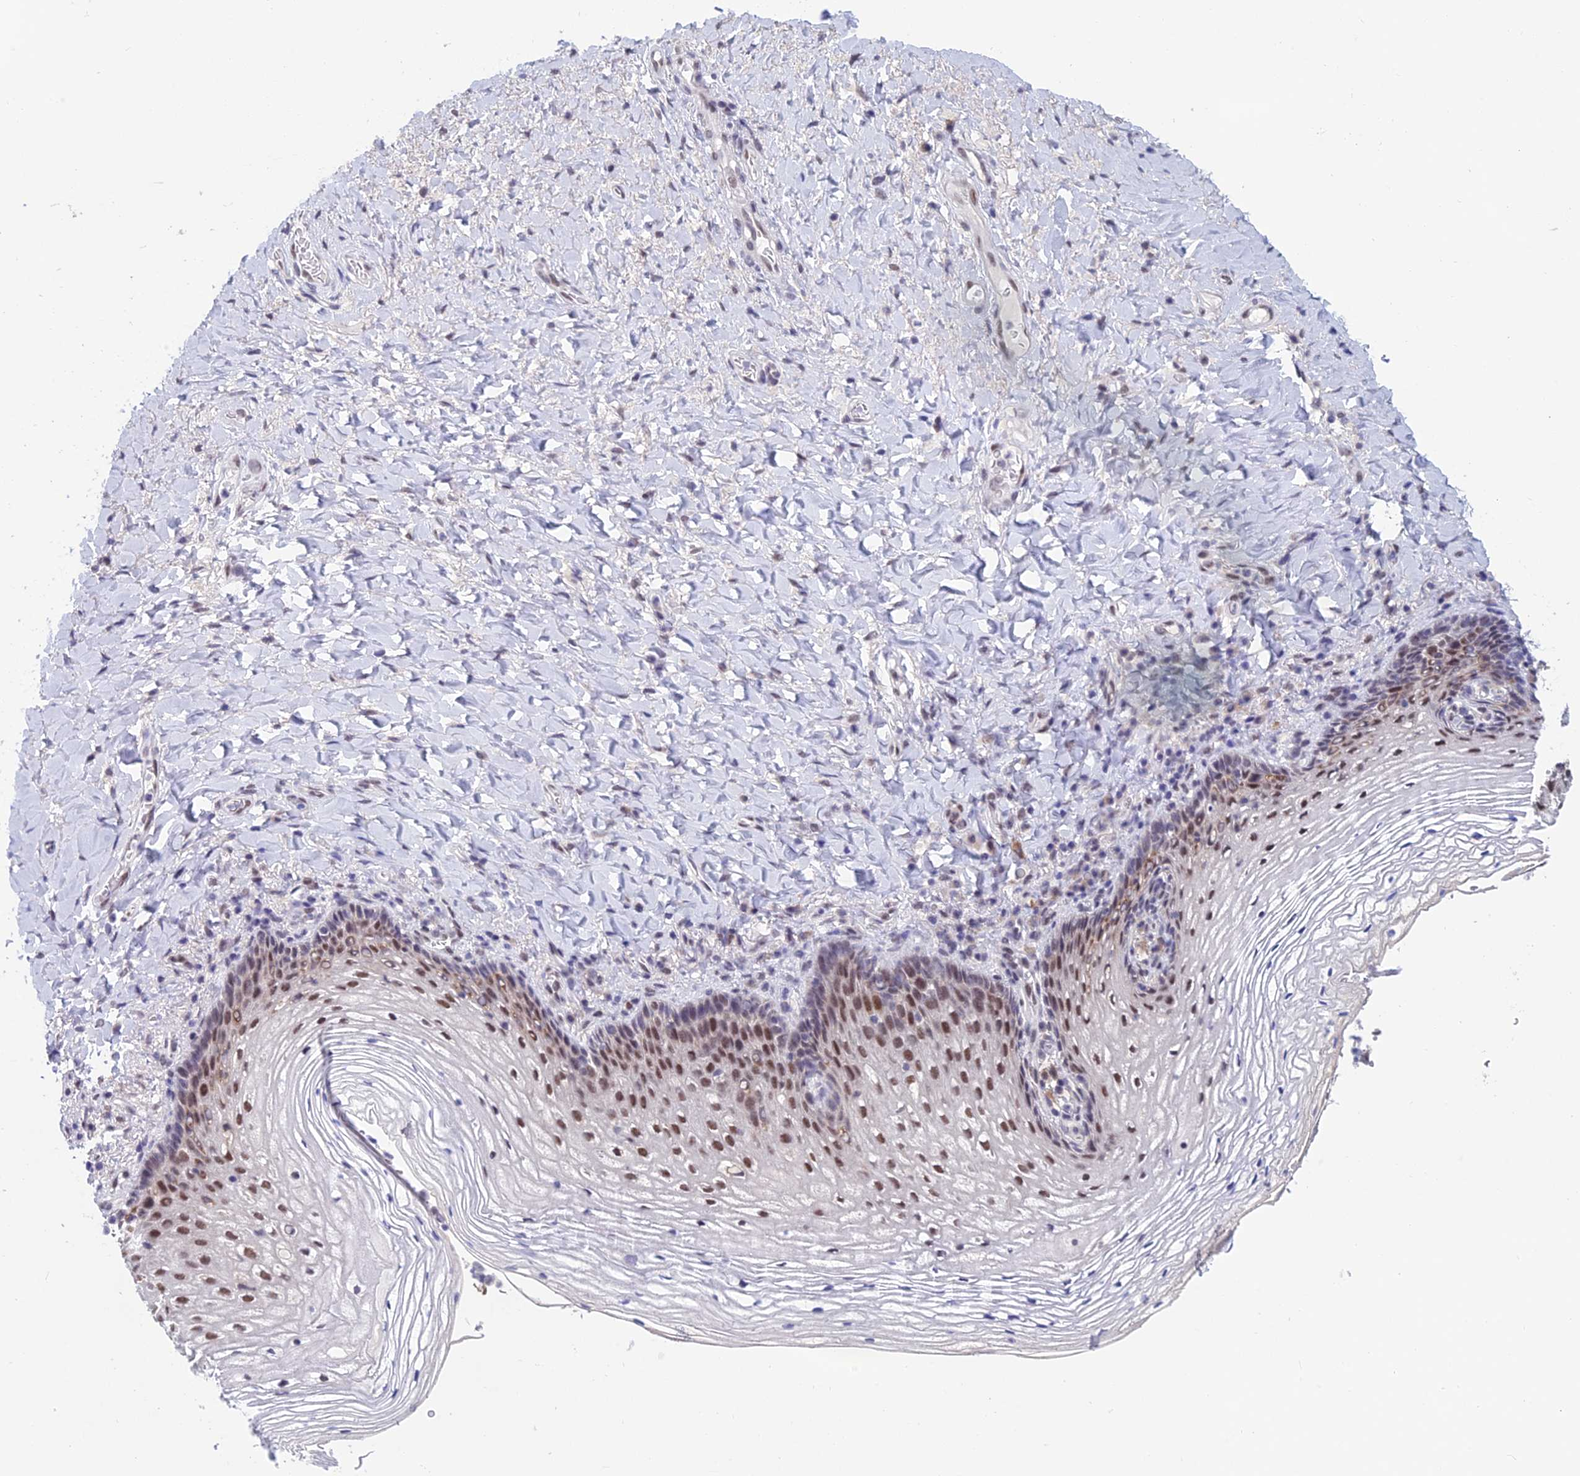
{"staining": {"intensity": "moderate", "quantity": "<25%", "location": "nuclear"}, "tissue": "vagina", "cell_type": "Squamous epithelial cells", "image_type": "normal", "snomed": [{"axis": "morphology", "description": "Normal tissue, NOS"}, {"axis": "topography", "description": "Vagina"}], "caption": "Squamous epithelial cells exhibit low levels of moderate nuclear expression in about <25% of cells in unremarkable human vagina. The protein of interest is stained brown, and the nuclei are stained in blue (DAB IHC with brightfield microscopy, high magnification).", "gene": "NABP2", "patient": {"sex": "female", "age": 60}}